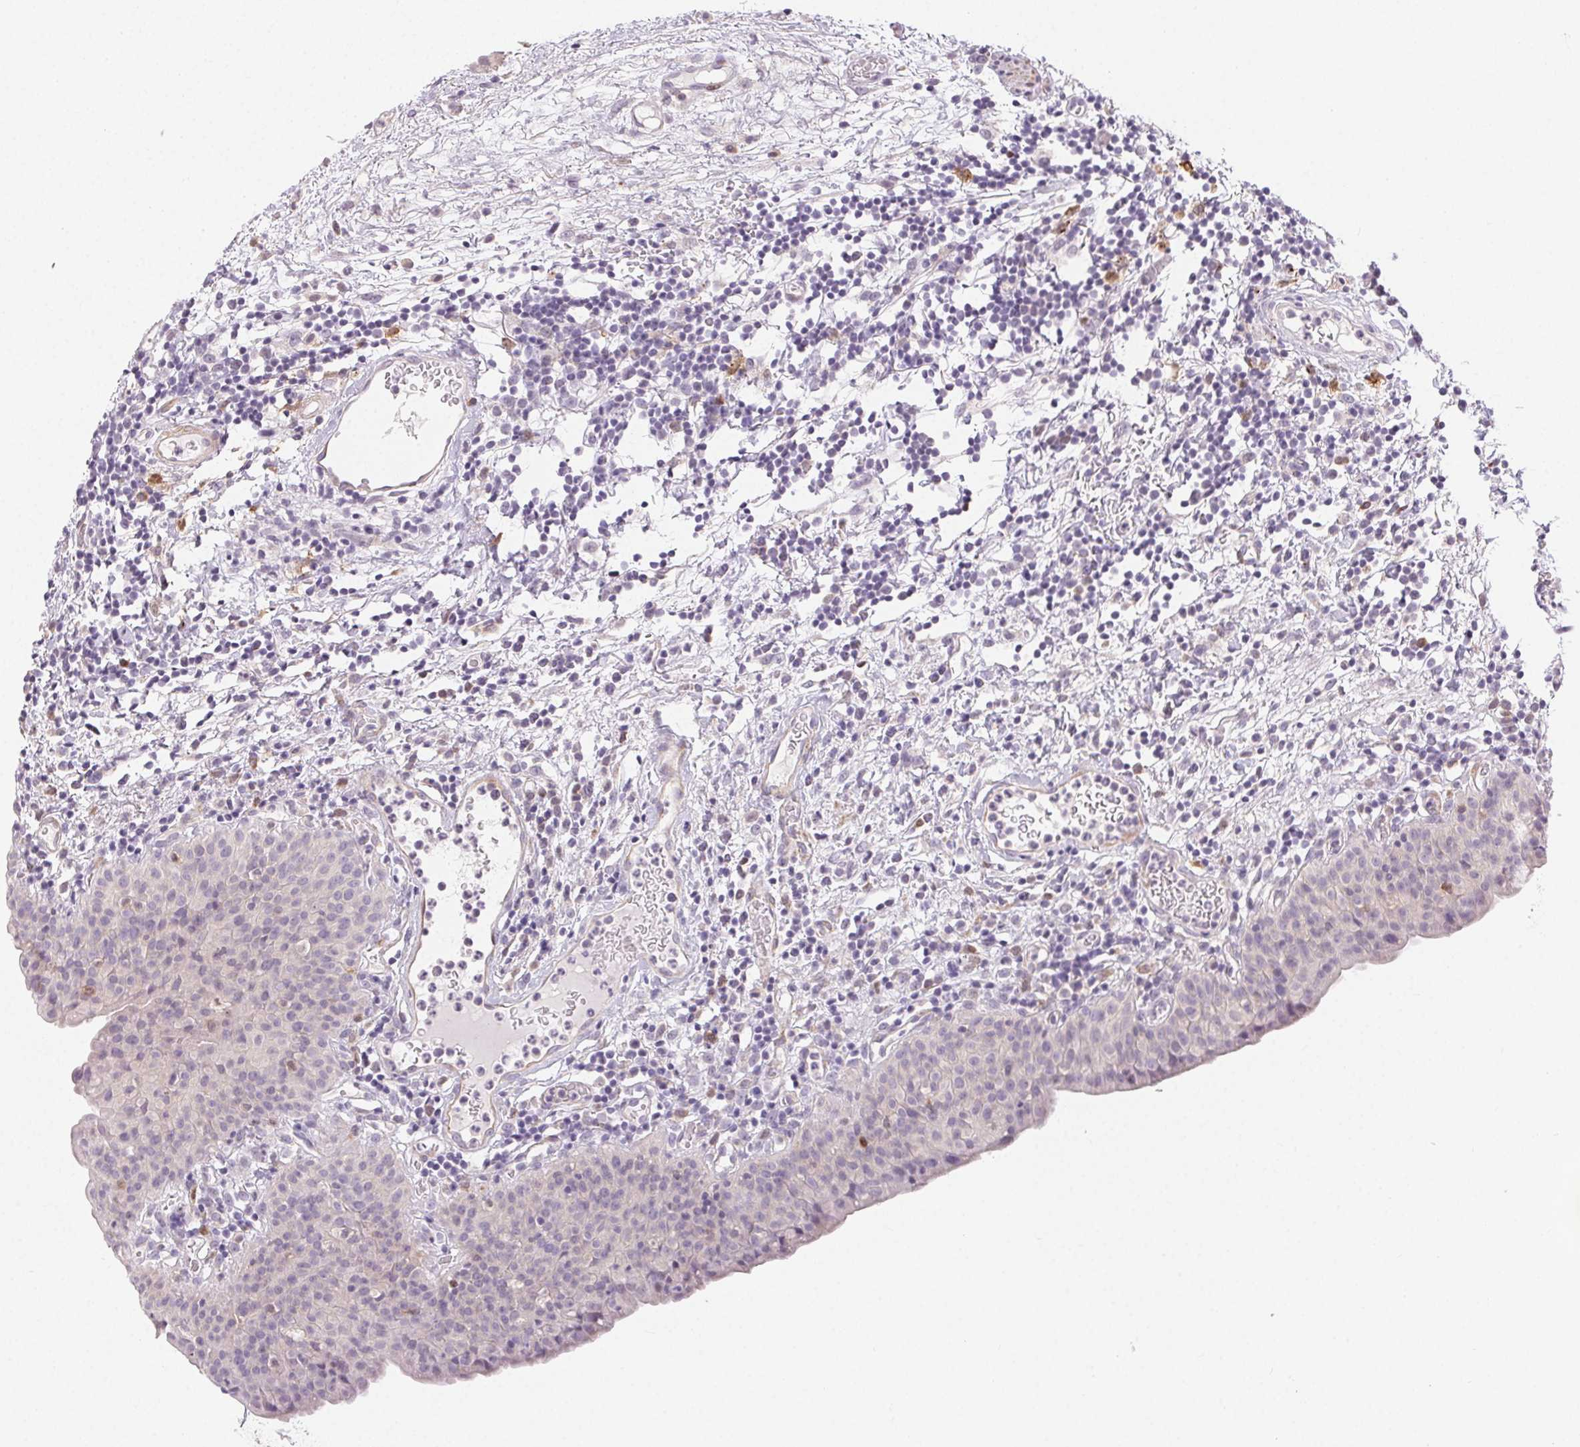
{"staining": {"intensity": "negative", "quantity": "none", "location": "none"}, "tissue": "urinary bladder", "cell_type": "Urothelial cells", "image_type": "normal", "snomed": [{"axis": "morphology", "description": "Normal tissue, NOS"}, {"axis": "morphology", "description": "Inflammation, NOS"}, {"axis": "topography", "description": "Urinary bladder"}], "caption": "Immunohistochemical staining of benign human urinary bladder shows no significant positivity in urothelial cells.", "gene": "RPGRIP1", "patient": {"sex": "male", "age": 57}}